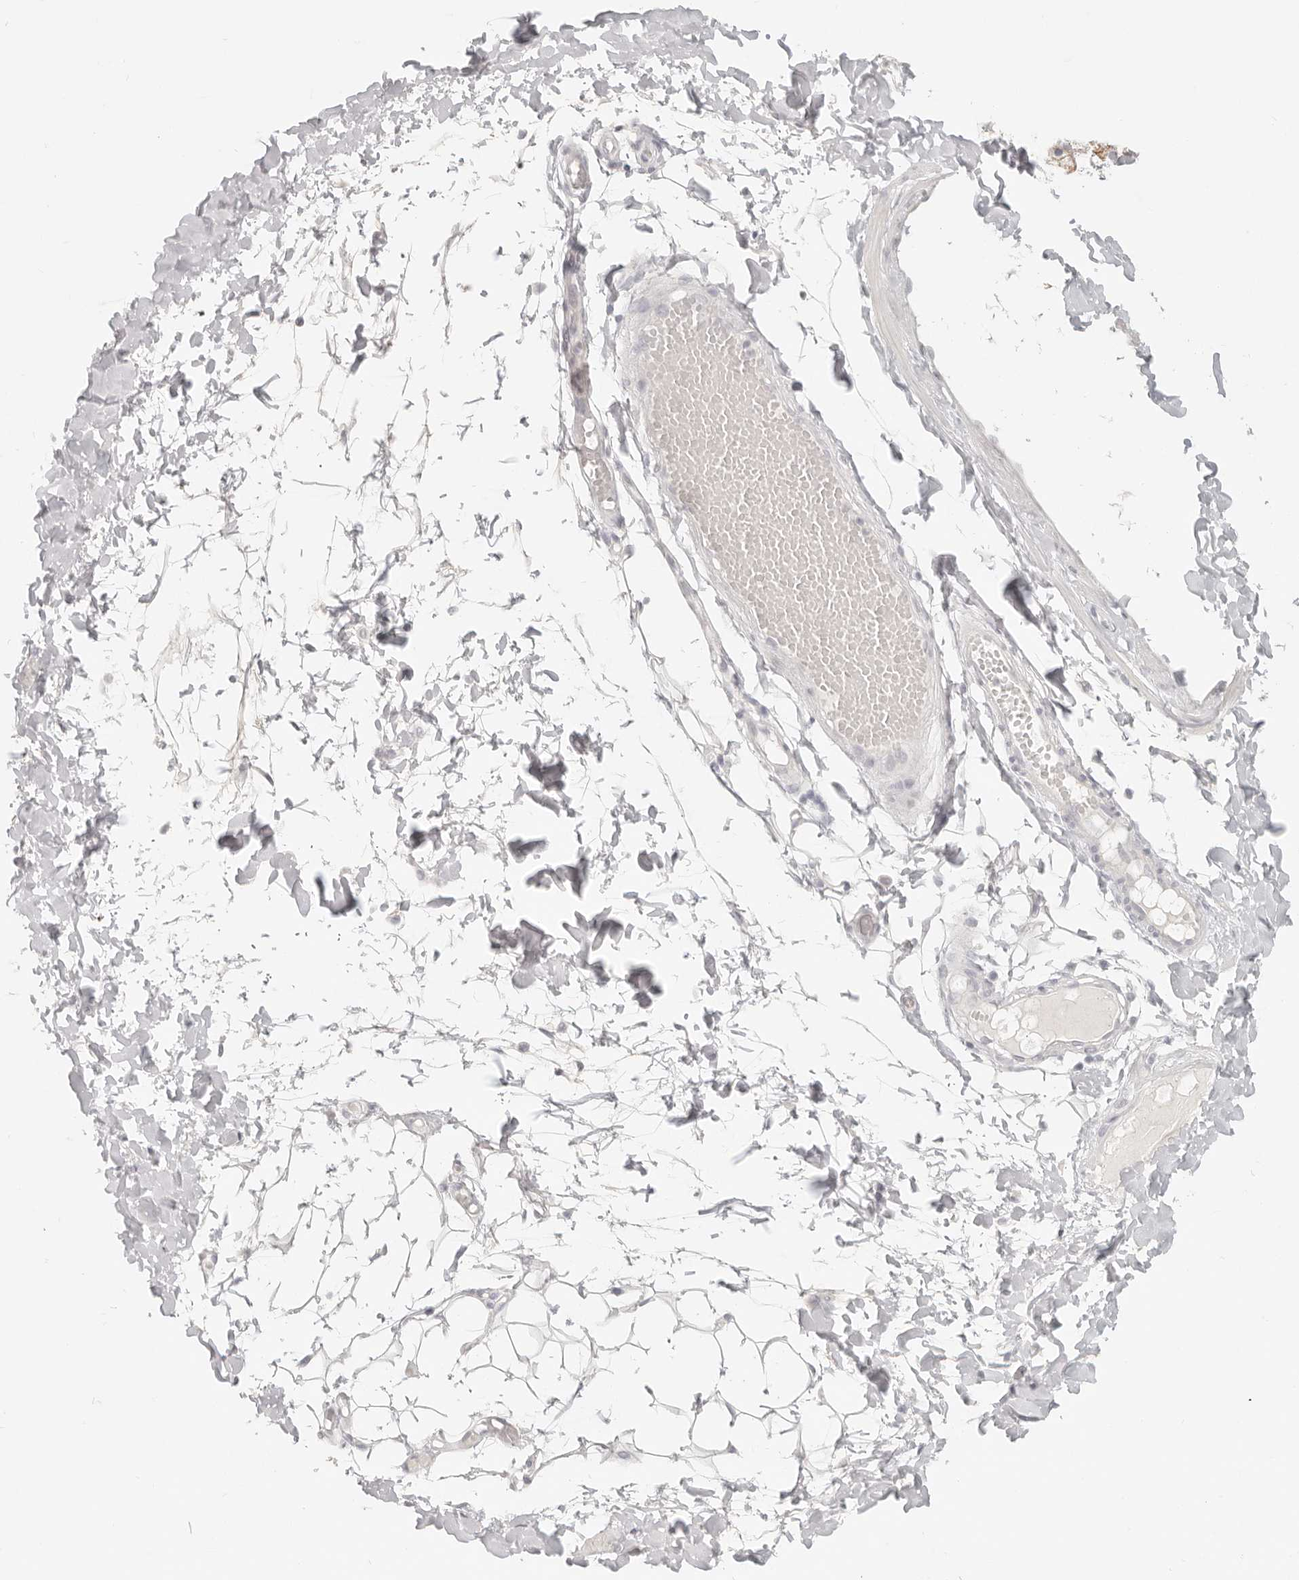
{"staining": {"intensity": "negative", "quantity": "none", "location": "none"}, "tissue": "adipose tissue", "cell_type": "Adipocytes", "image_type": "normal", "snomed": [{"axis": "morphology", "description": "Normal tissue, NOS"}, {"axis": "topography", "description": "Adipose tissue"}, {"axis": "topography", "description": "Vascular tissue"}, {"axis": "topography", "description": "Peripheral nerve tissue"}], "caption": "Protein analysis of unremarkable adipose tissue exhibits no significant positivity in adipocytes.", "gene": "EPCAM", "patient": {"sex": "male", "age": 25}}